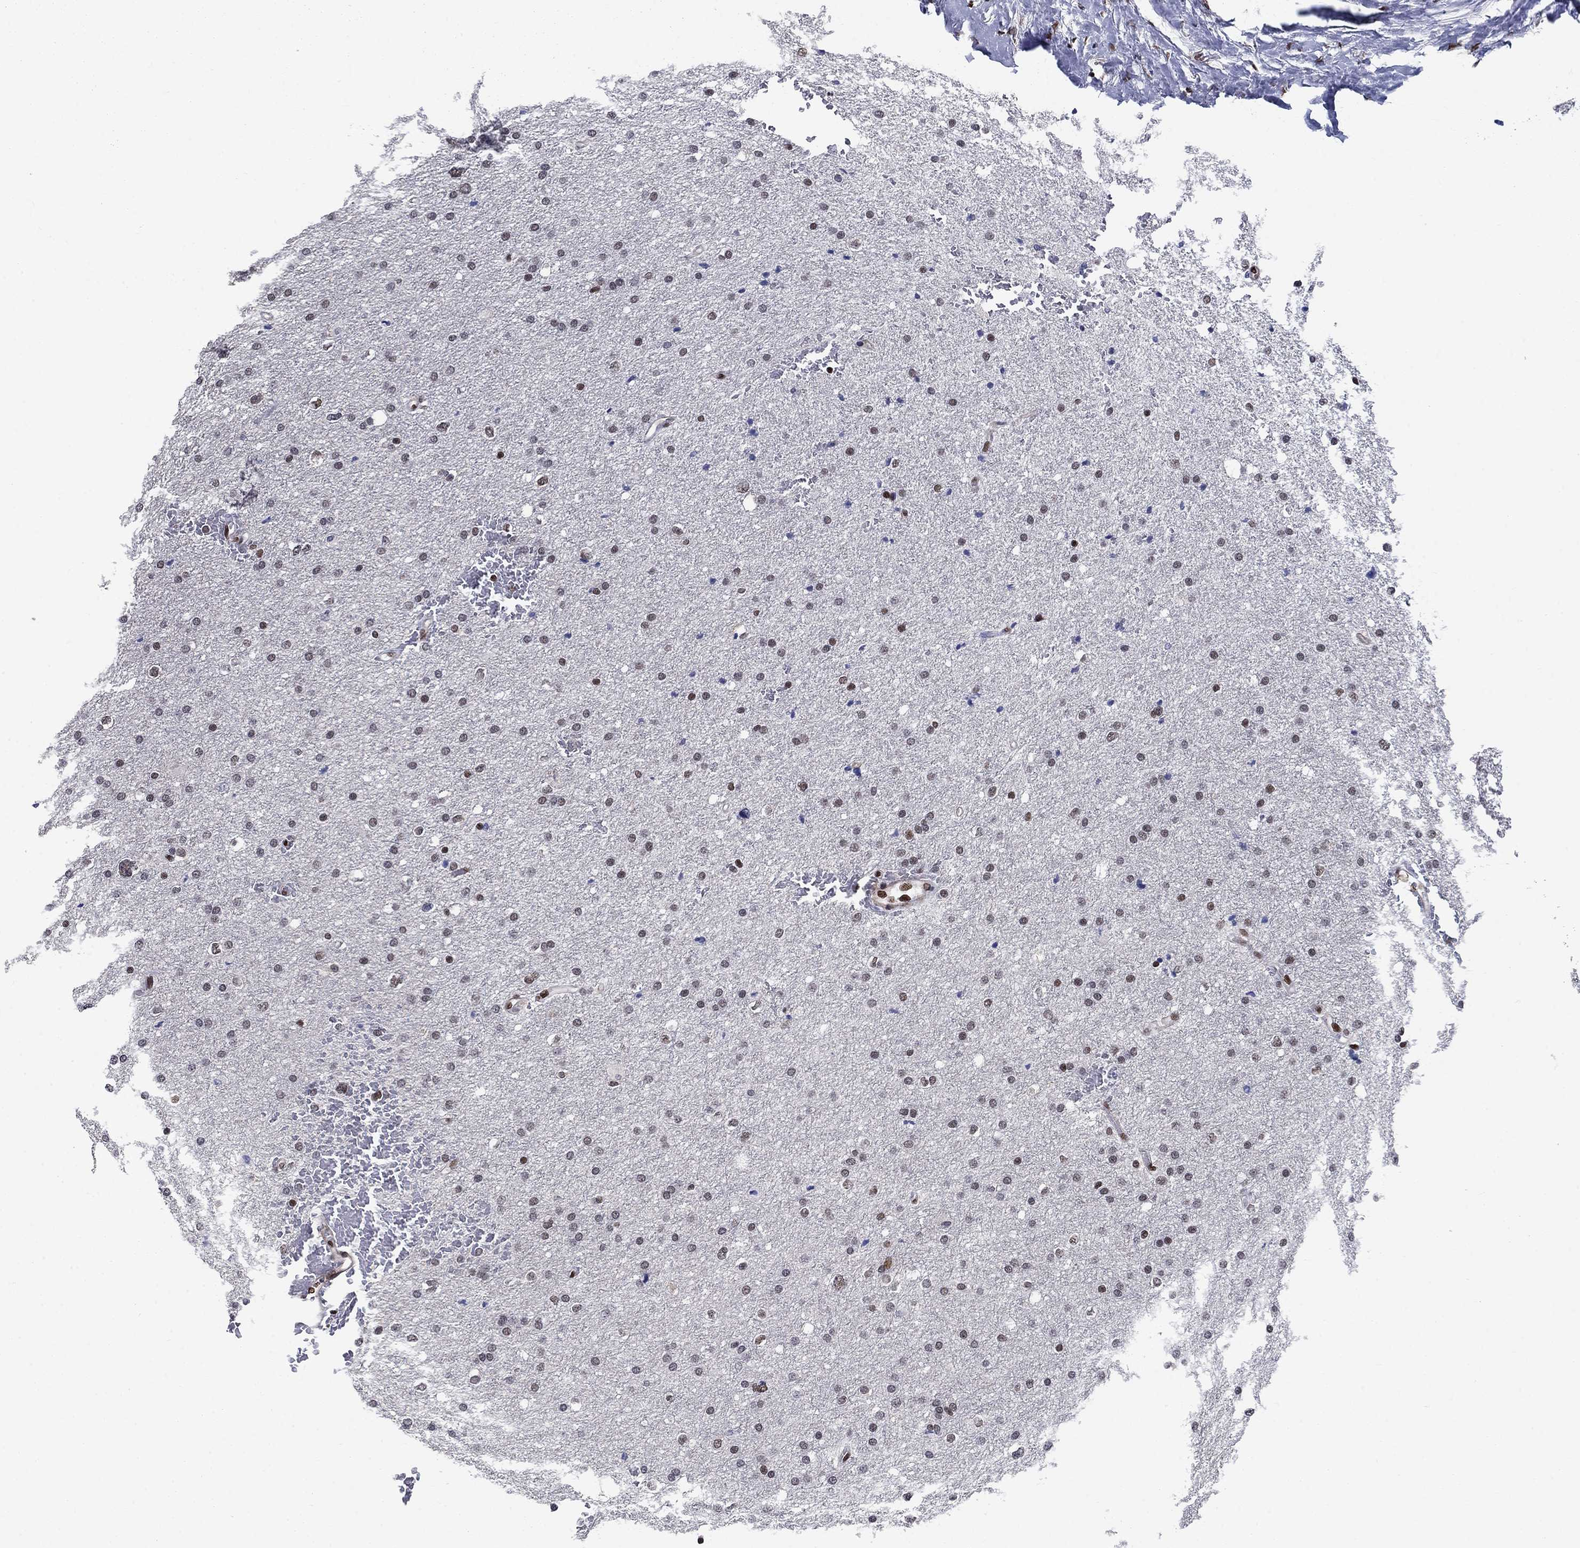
{"staining": {"intensity": "moderate", "quantity": "<25%", "location": "nuclear"}, "tissue": "glioma", "cell_type": "Tumor cells", "image_type": "cancer", "snomed": [{"axis": "morphology", "description": "Glioma, malignant, Low grade"}, {"axis": "topography", "description": "Brain"}], "caption": "Protein staining by IHC shows moderate nuclear expression in about <25% of tumor cells in glioma.", "gene": "RPRD1B", "patient": {"sex": "female", "age": 37}}